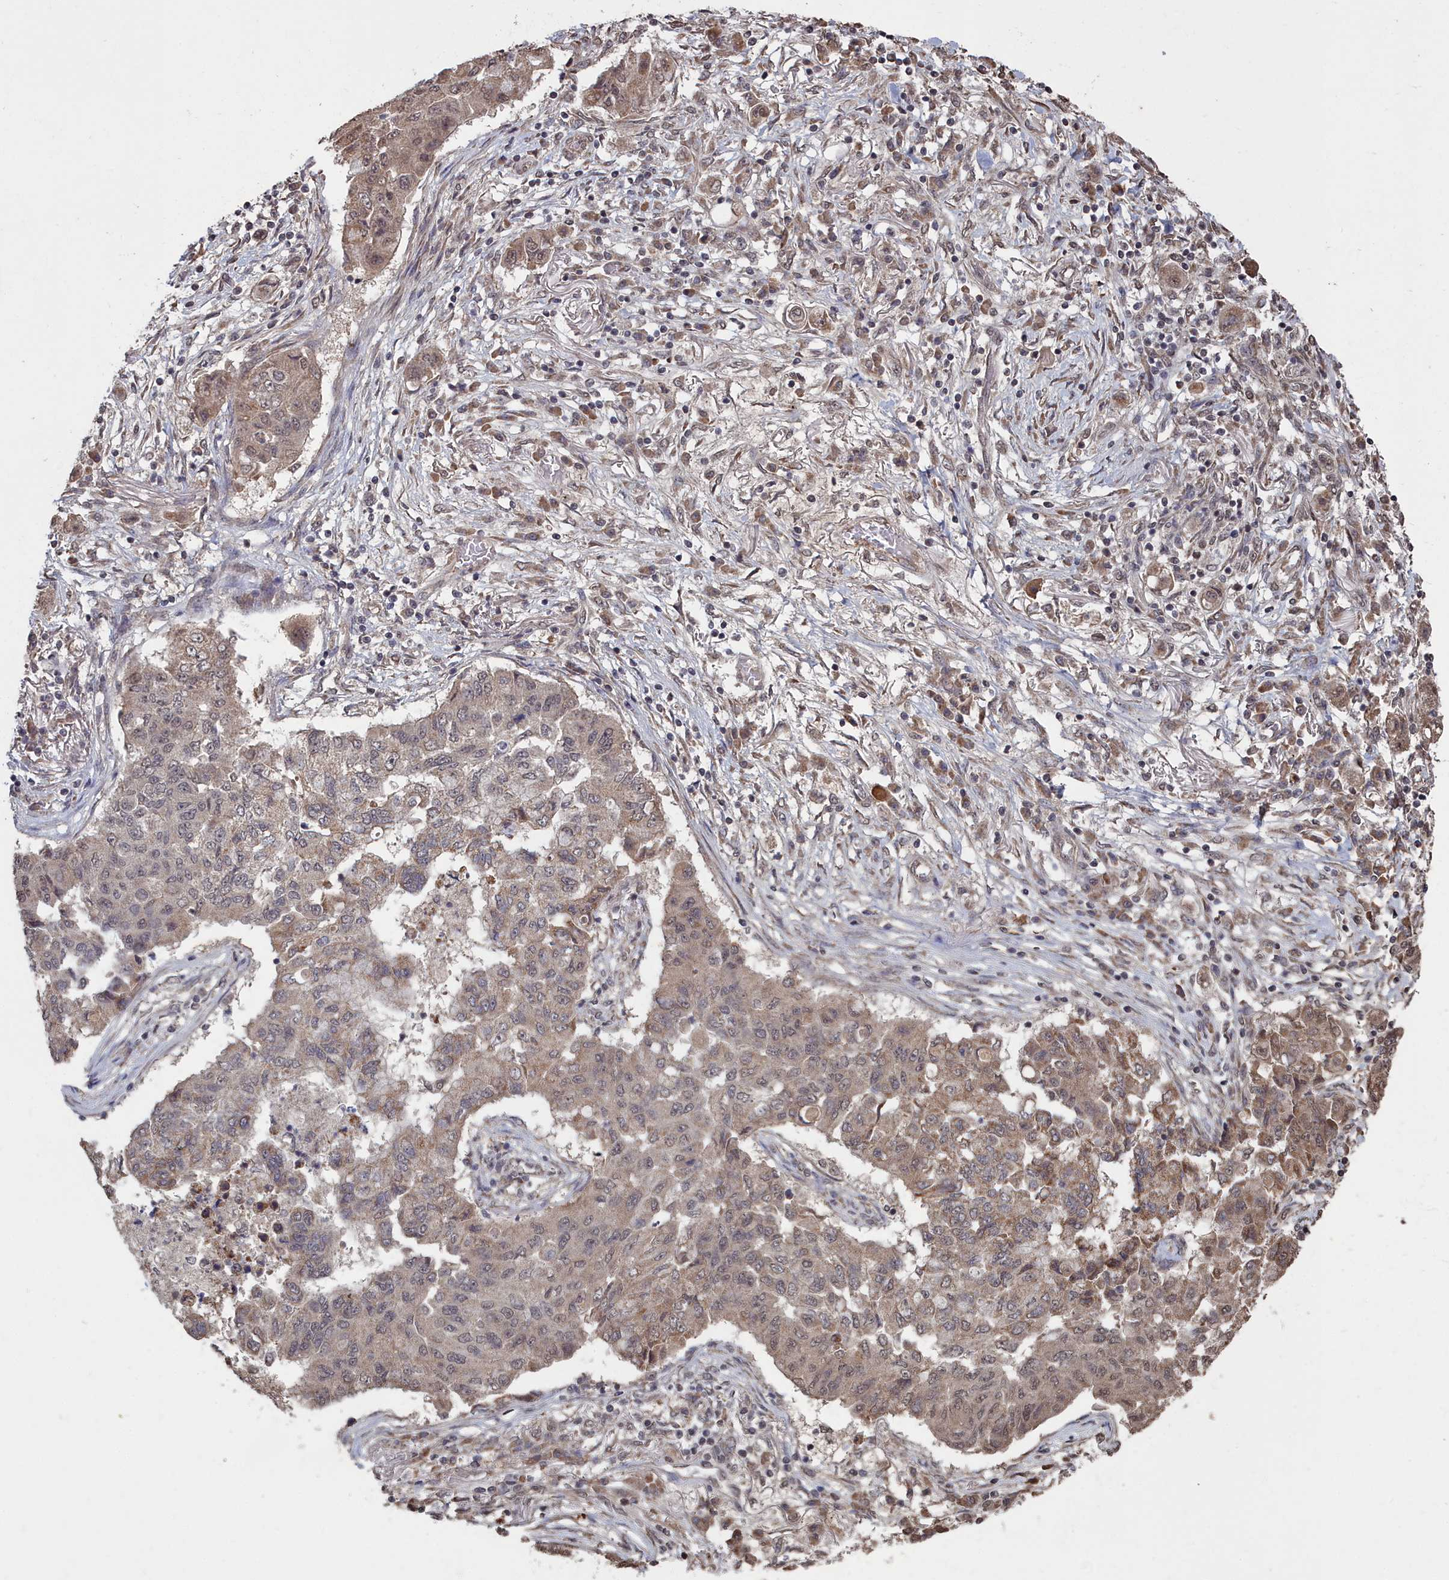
{"staining": {"intensity": "moderate", "quantity": ">75%", "location": "cytoplasmic/membranous,nuclear"}, "tissue": "lung cancer", "cell_type": "Tumor cells", "image_type": "cancer", "snomed": [{"axis": "morphology", "description": "Squamous cell carcinoma, NOS"}, {"axis": "topography", "description": "Lung"}], "caption": "Human lung squamous cell carcinoma stained with a protein marker shows moderate staining in tumor cells.", "gene": "CCNP", "patient": {"sex": "male", "age": 74}}